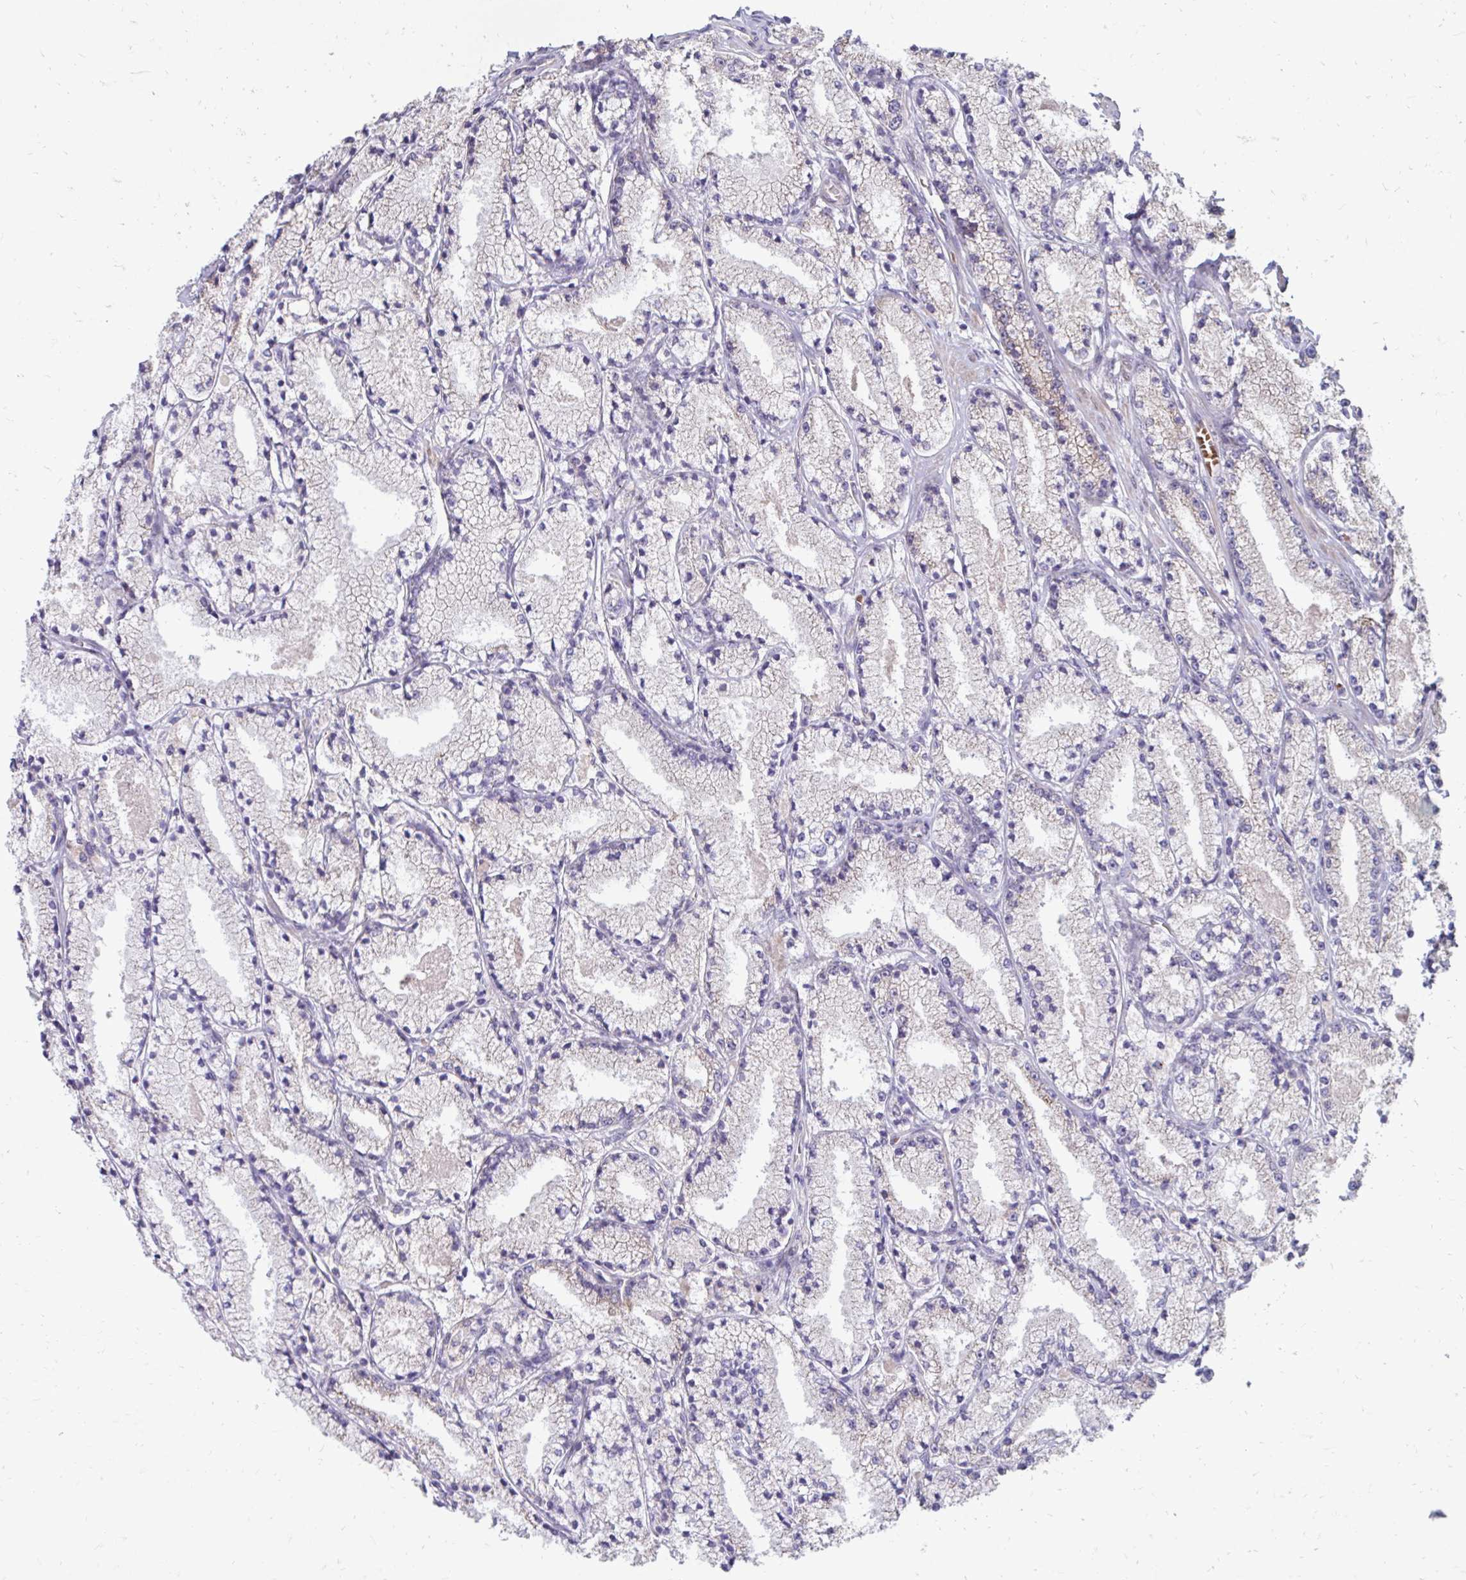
{"staining": {"intensity": "negative", "quantity": "none", "location": "none"}, "tissue": "prostate cancer", "cell_type": "Tumor cells", "image_type": "cancer", "snomed": [{"axis": "morphology", "description": "Adenocarcinoma, High grade"}, {"axis": "topography", "description": "Prostate"}], "caption": "DAB (3,3'-diaminobenzidine) immunohistochemical staining of prostate cancer (high-grade adenocarcinoma) displays no significant positivity in tumor cells.", "gene": "ITPR2", "patient": {"sex": "male", "age": 63}}